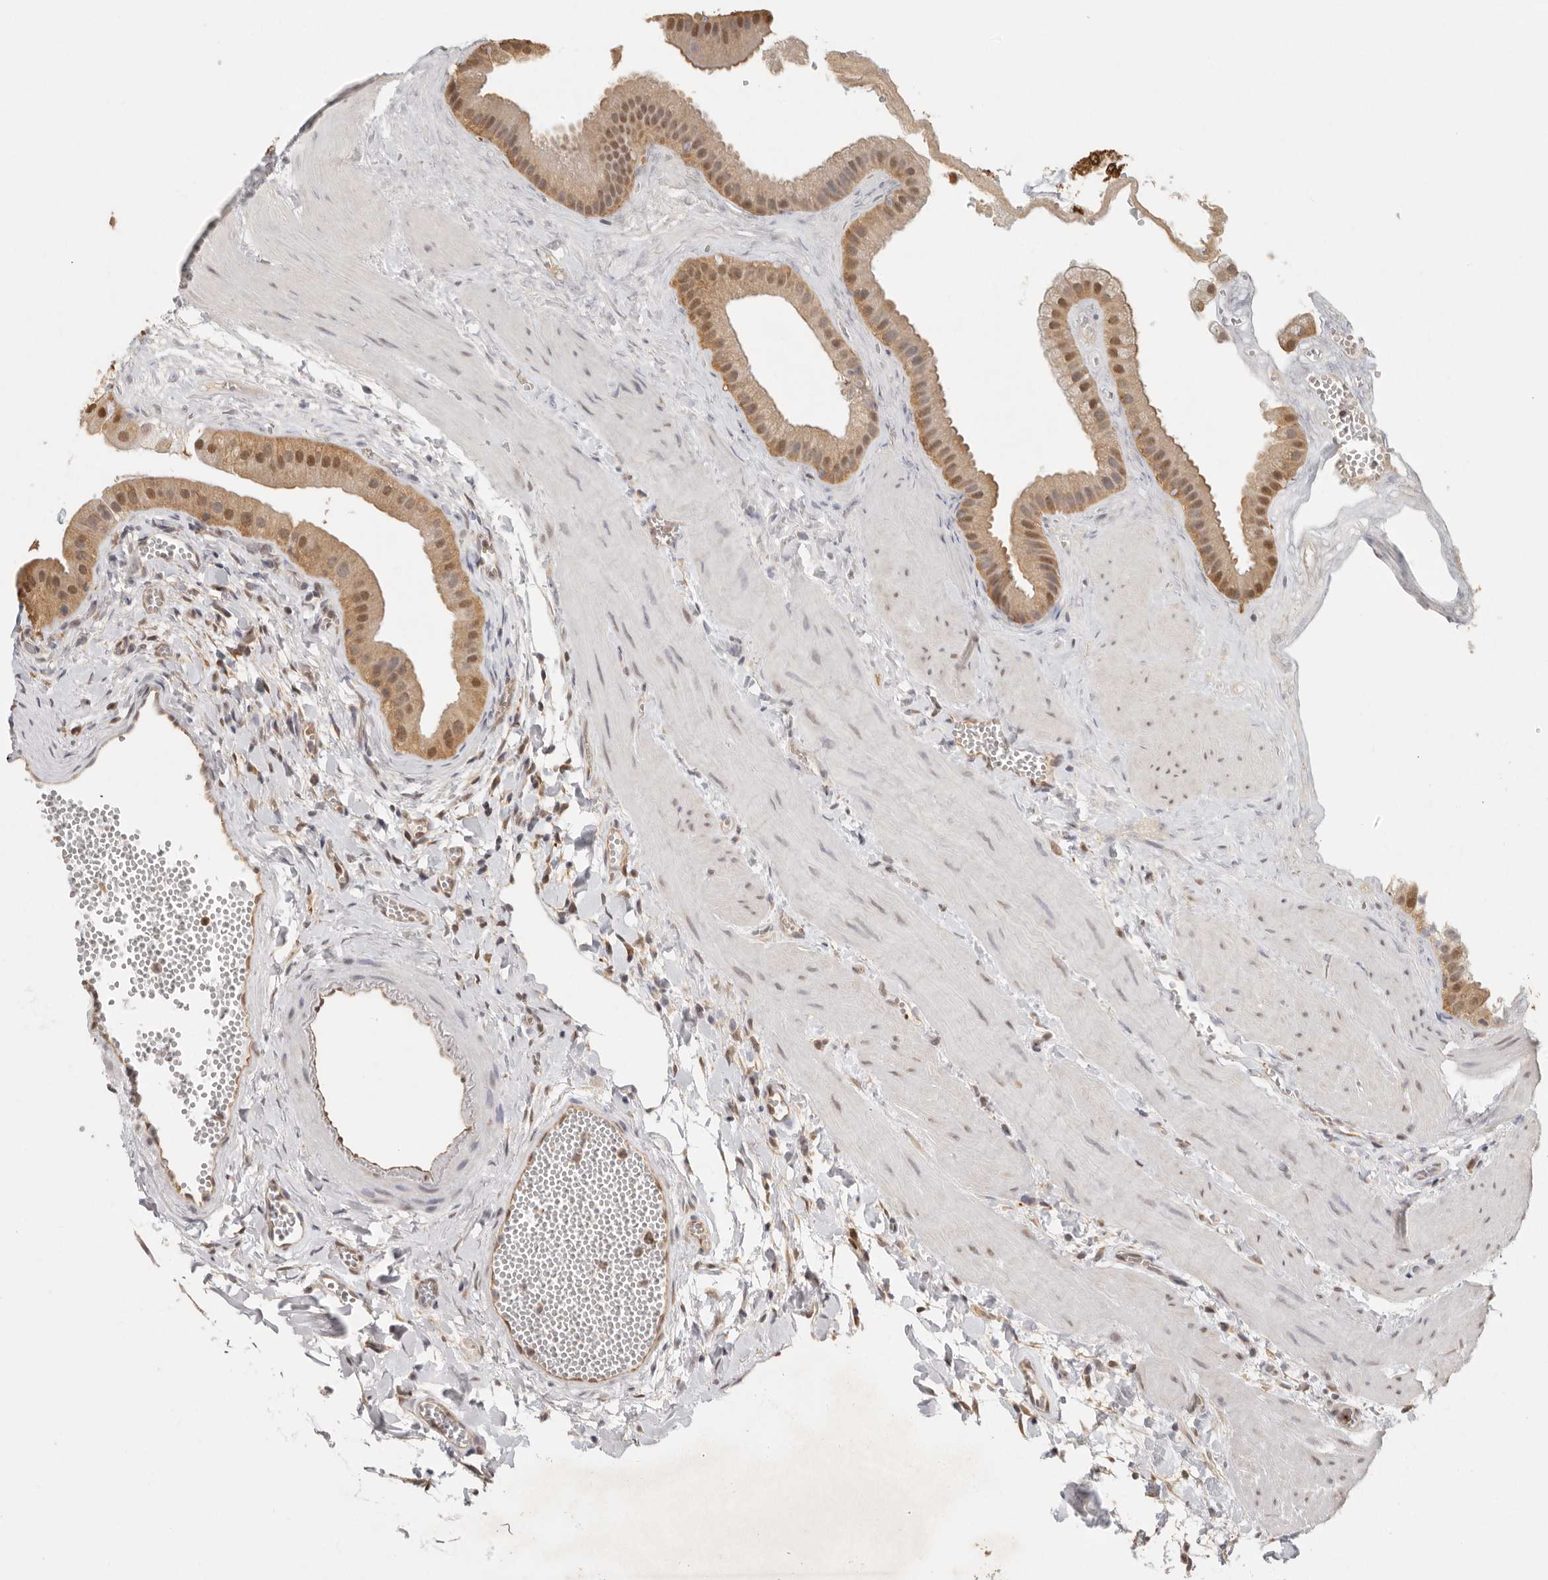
{"staining": {"intensity": "moderate", "quantity": ">75%", "location": "cytoplasmic/membranous,nuclear"}, "tissue": "gallbladder", "cell_type": "Glandular cells", "image_type": "normal", "snomed": [{"axis": "morphology", "description": "Normal tissue, NOS"}, {"axis": "topography", "description": "Gallbladder"}], "caption": "Human gallbladder stained for a protein (brown) demonstrates moderate cytoplasmic/membranous,nuclear positive positivity in approximately >75% of glandular cells.", "gene": "PSMA5", "patient": {"sex": "male", "age": 55}}